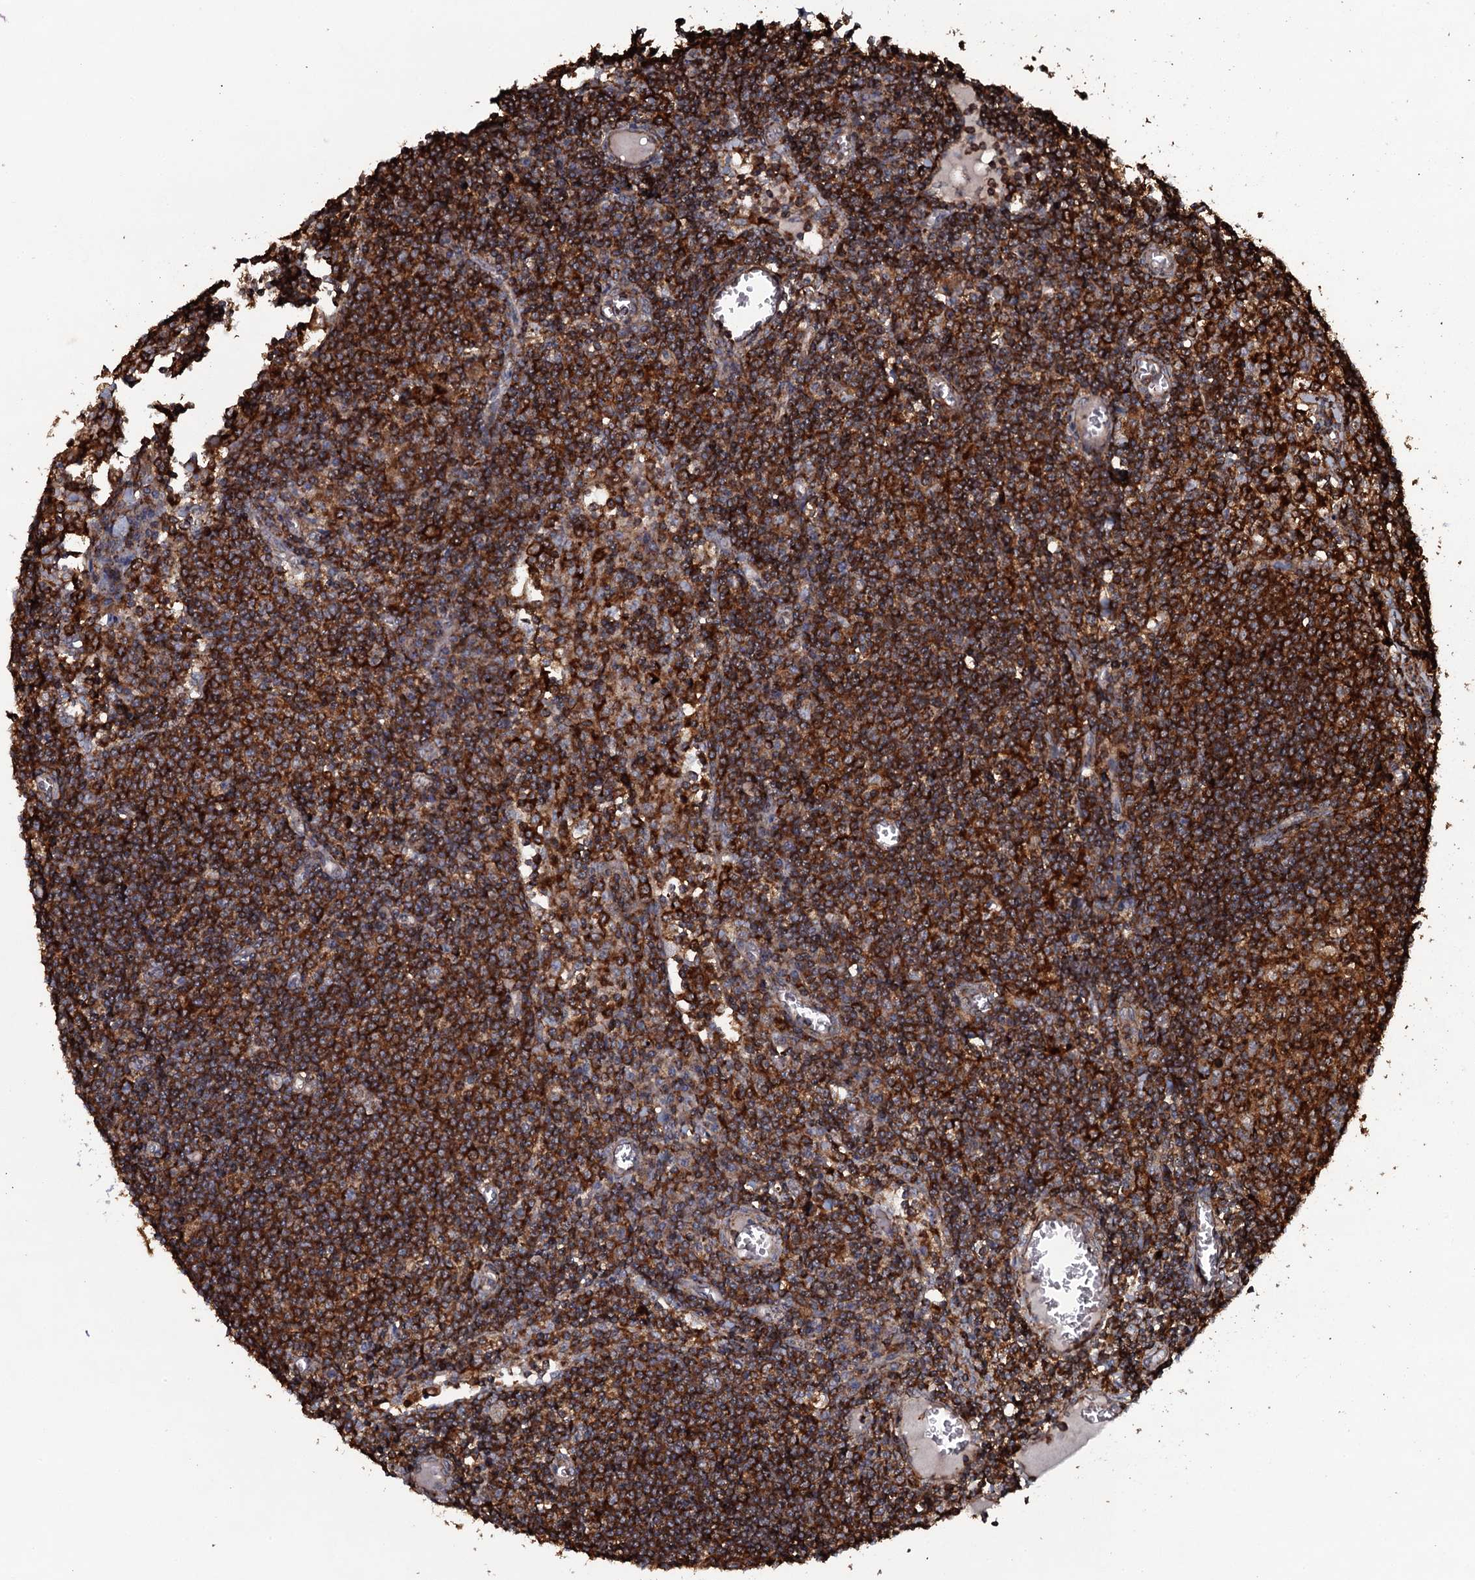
{"staining": {"intensity": "strong", "quantity": ">75%", "location": "cytoplasmic/membranous"}, "tissue": "lymph node", "cell_type": "Germinal center cells", "image_type": "normal", "snomed": [{"axis": "morphology", "description": "Normal tissue, NOS"}, {"axis": "topography", "description": "Lymph node"}], "caption": "Brown immunohistochemical staining in normal human lymph node reveals strong cytoplasmic/membranous positivity in approximately >75% of germinal center cells. The staining is performed using DAB (3,3'-diaminobenzidine) brown chromogen to label protein expression. The nuclei are counter-stained blue using hematoxylin.", "gene": "VWA8", "patient": {"sex": "female", "age": 55}}